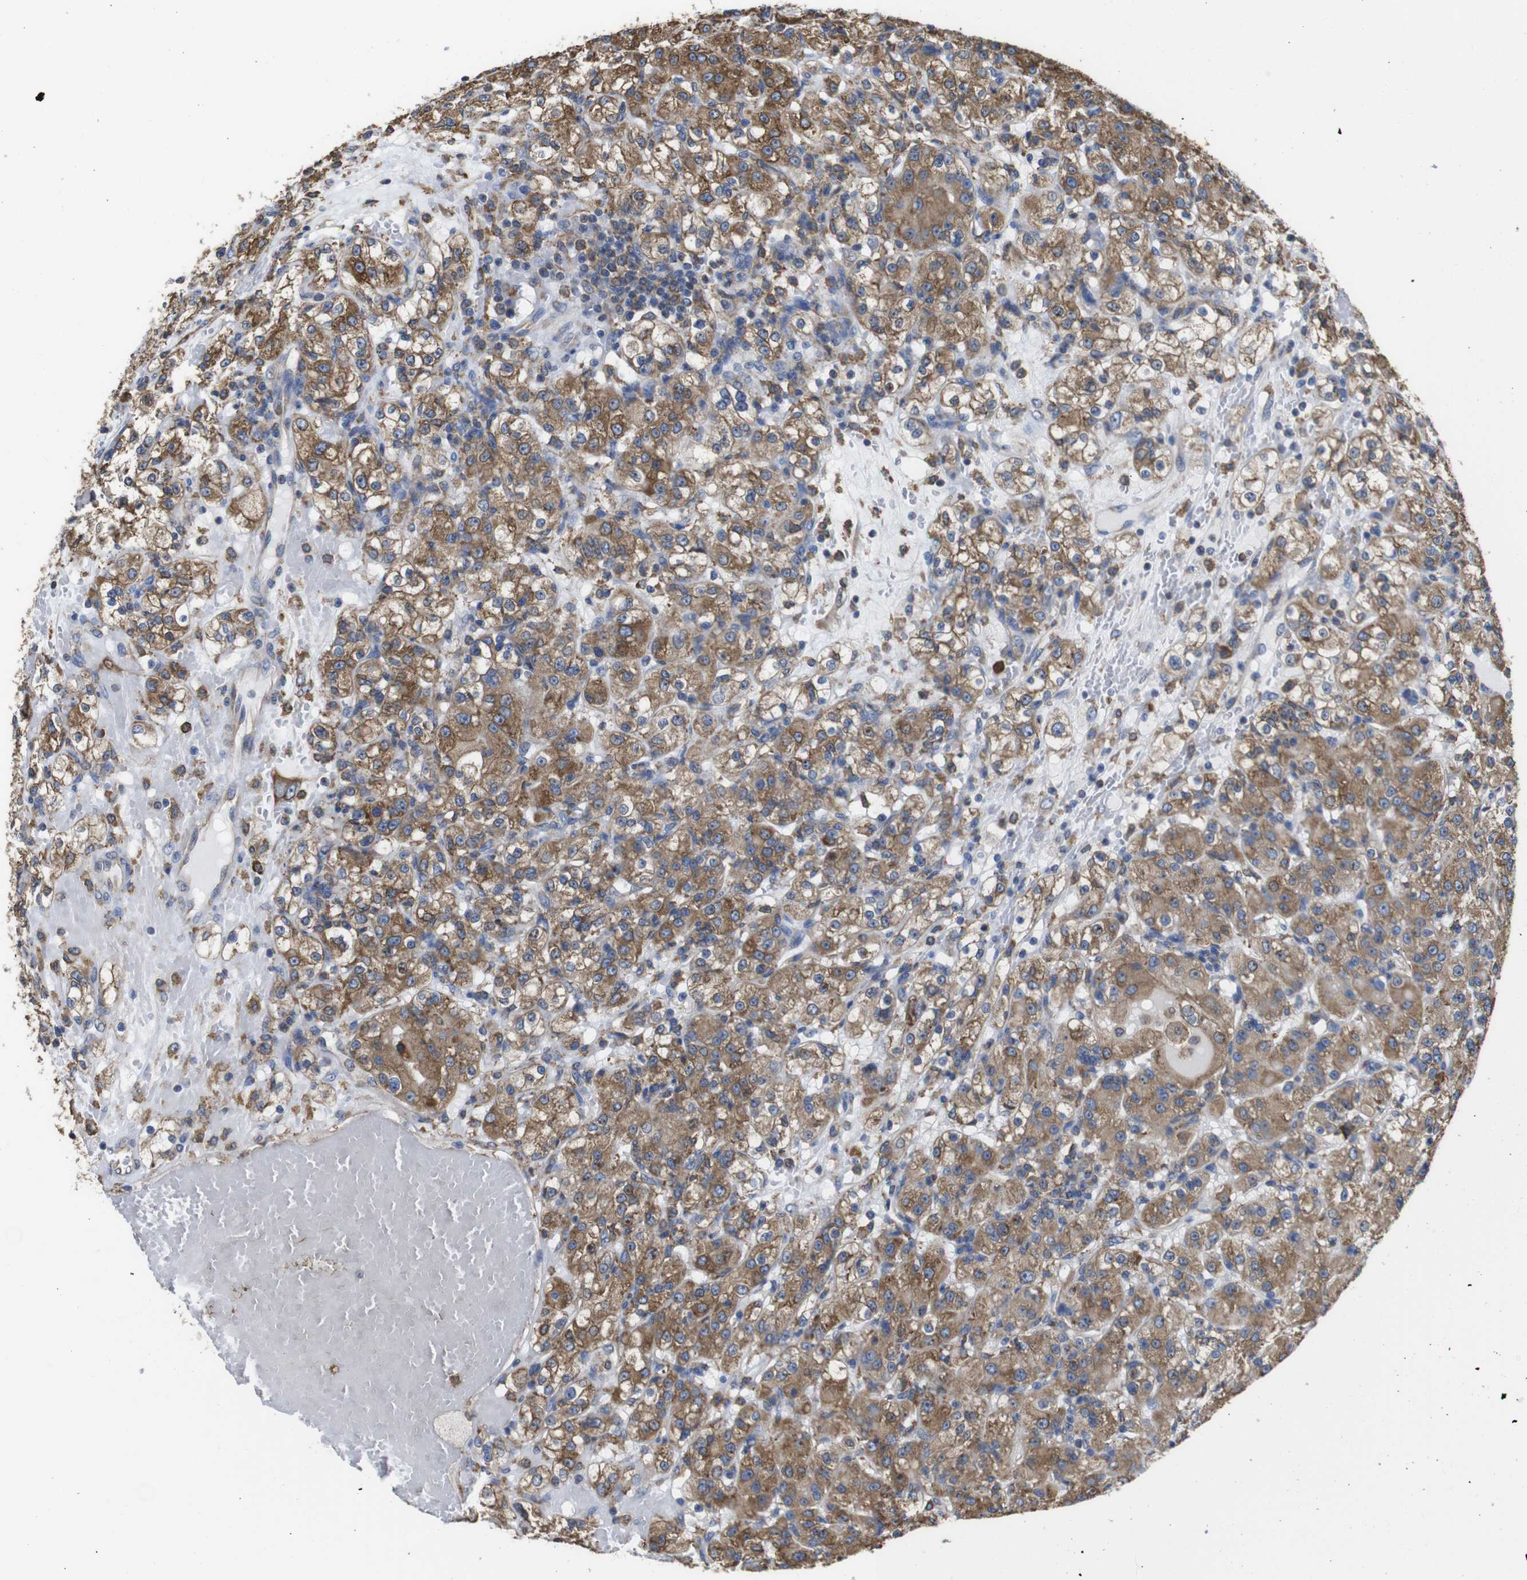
{"staining": {"intensity": "moderate", "quantity": ">75%", "location": "cytoplasmic/membranous"}, "tissue": "renal cancer", "cell_type": "Tumor cells", "image_type": "cancer", "snomed": [{"axis": "morphology", "description": "Normal tissue, NOS"}, {"axis": "morphology", "description": "Adenocarcinoma, NOS"}, {"axis": "topography", "description": "Kidney"}], "caption": "A brown stain labels moderate cytoplasmic/membranous staining of a protein in human adenocarcinoma (renal) tumor cells.", "gene": "PPIB", "patient": {"sex": "male", "age": 61}}